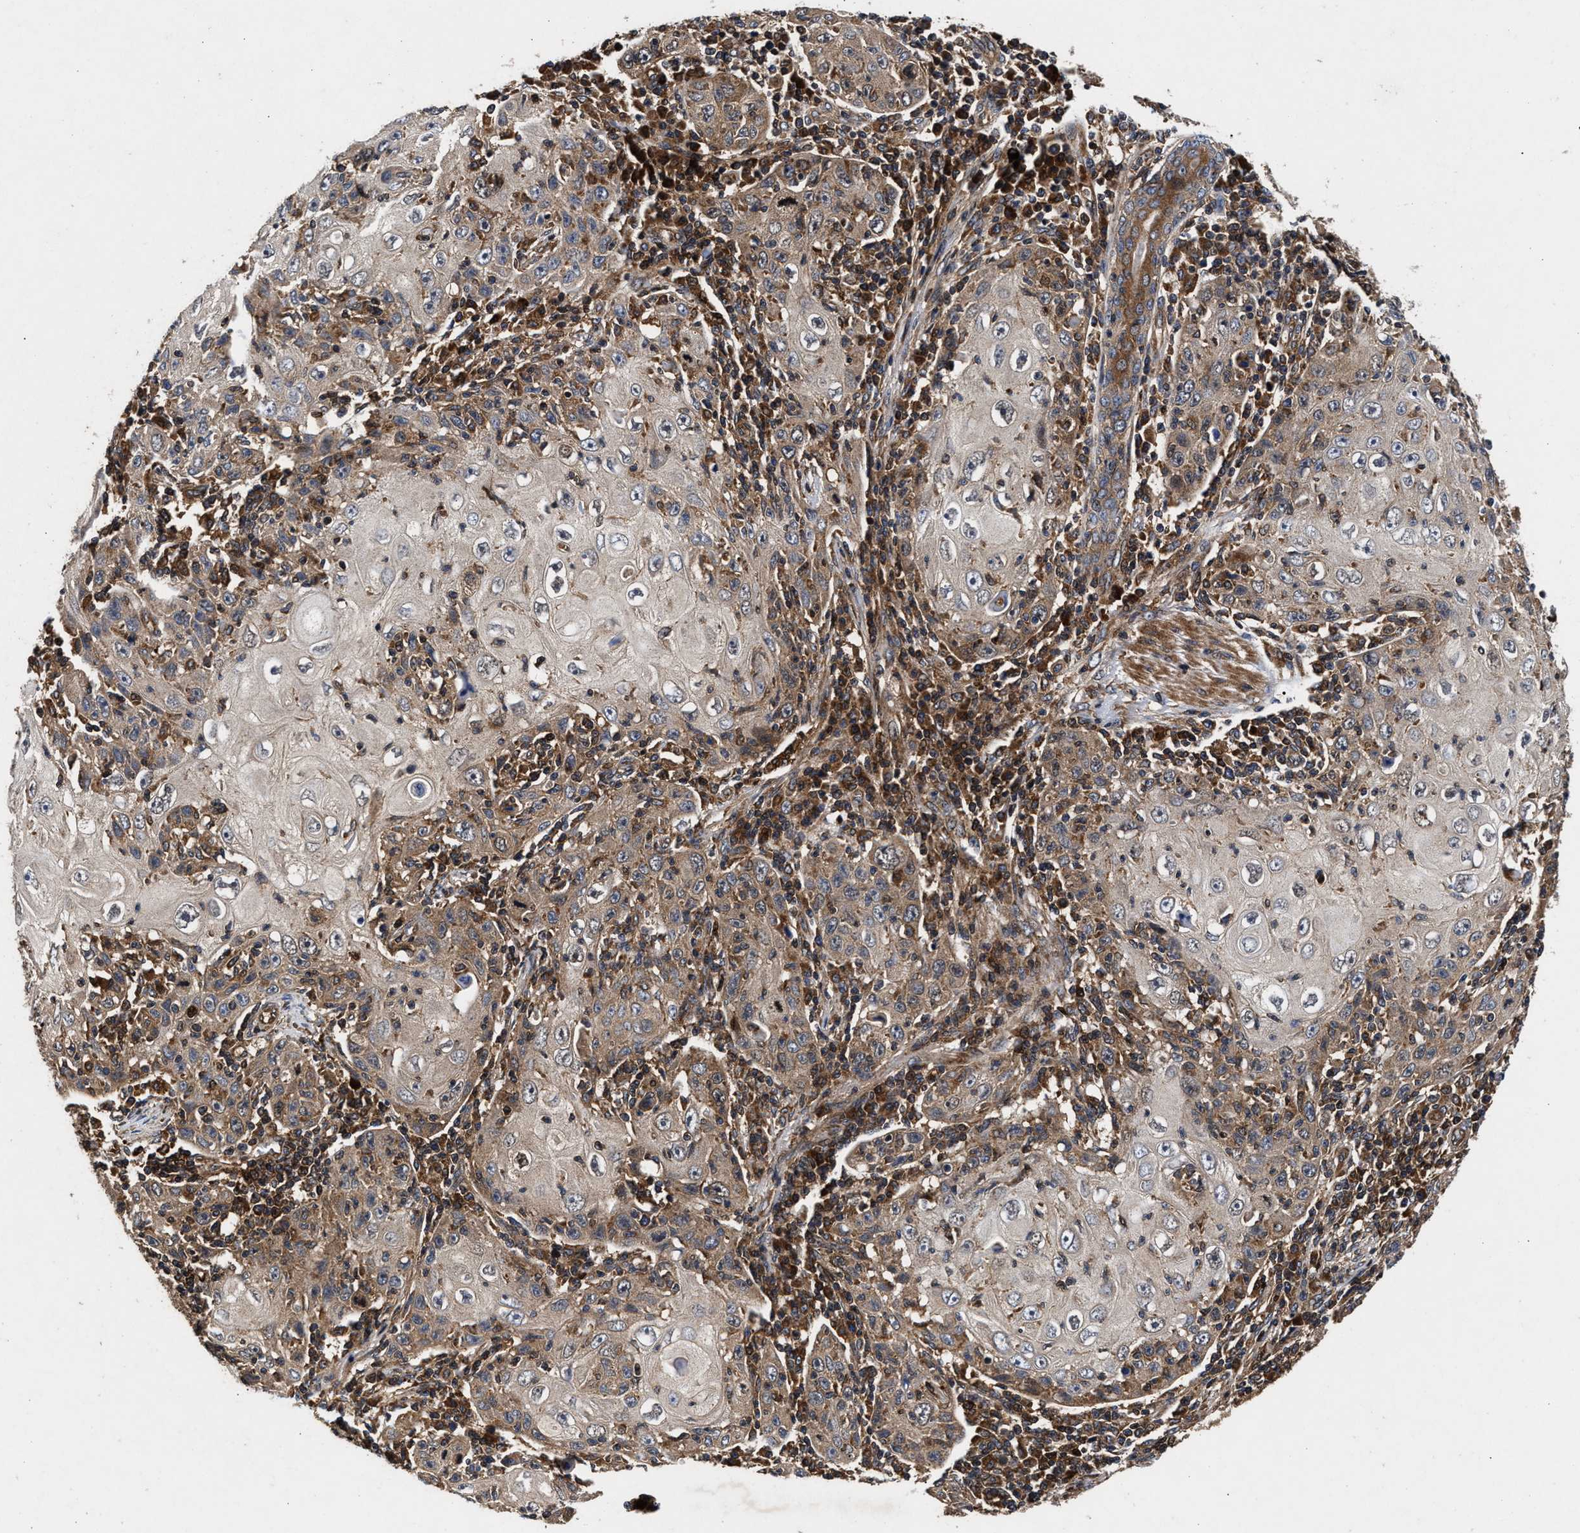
{"staining": {"intensity": "weak", "quantity": ">75%", "location": "cytoplasmic/membranous"}, "tissue": "skin cancer", "cell_type": "Tumor cells", "image_type": "cancer", "snomed": [{"axis": "morphology", "description": "Squamous cell carcinoma, NOS"}, {"axis": "topography", "description": "Skin"}], "caption": "Weak cytoplasmic/membranous protein staining is present in approximately >75% of tumor cells in squamous cell carcinoma (skin).", "gene": "NFKB2", "patient": {"sex": "female", "age": 88}}